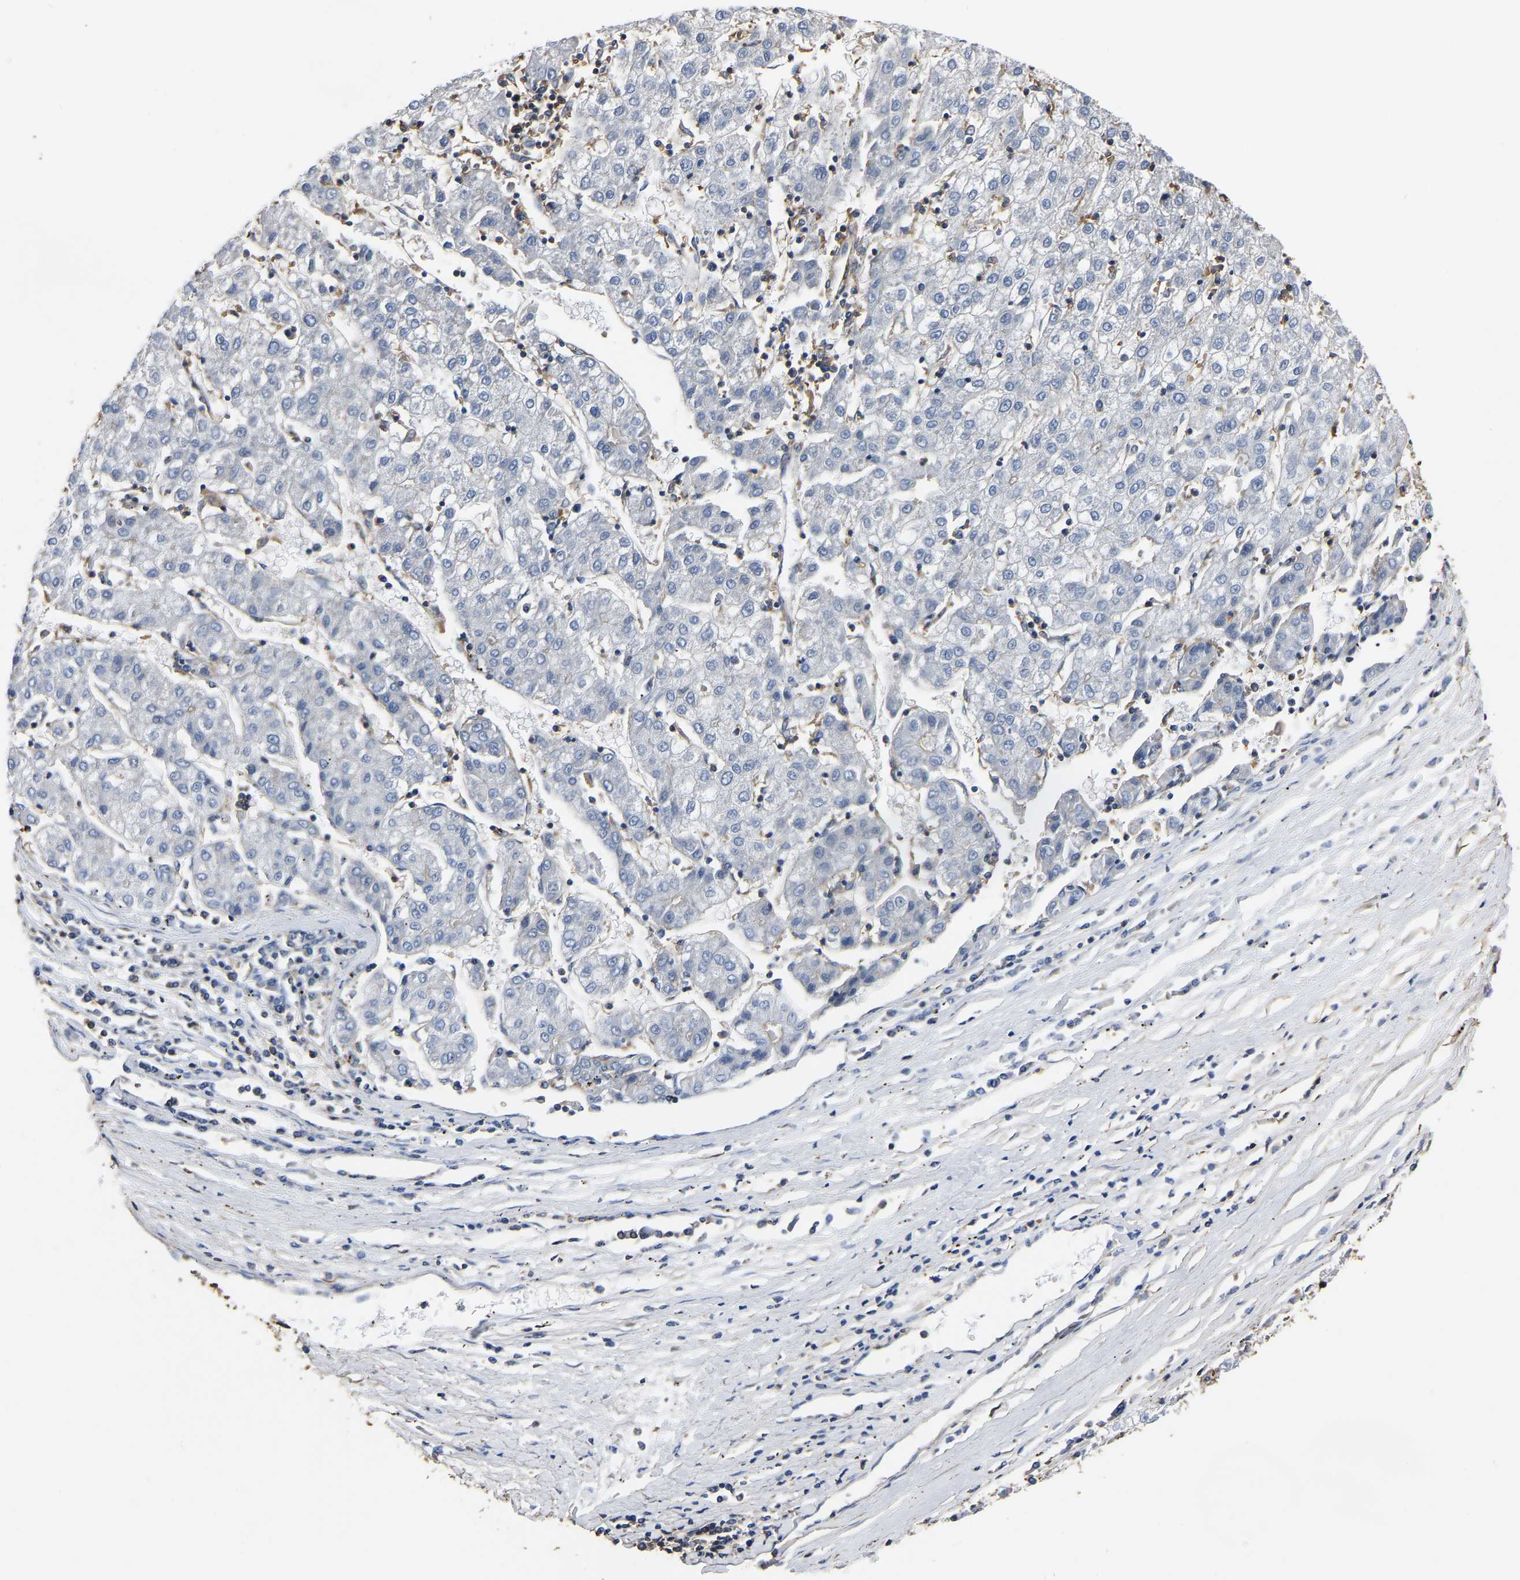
{"staining": {"intensity": "negative", "quantity": "none", "location": "none"}, "tissue": "liver cancer", "cell_type": "Tumor cells", "image_type": "cancer", "snomed": [{"axis": "morphology", "description": "Carcinoma, Hepatocellular, NOS"}, {"axis": "topography", "description": "Liver"}], "caption": "Immunohistochemistry of liver cancer exhibits no expression in tumor cells.", "gene": "ARMT1", "patient": {"sex": "male", "age": 72}}